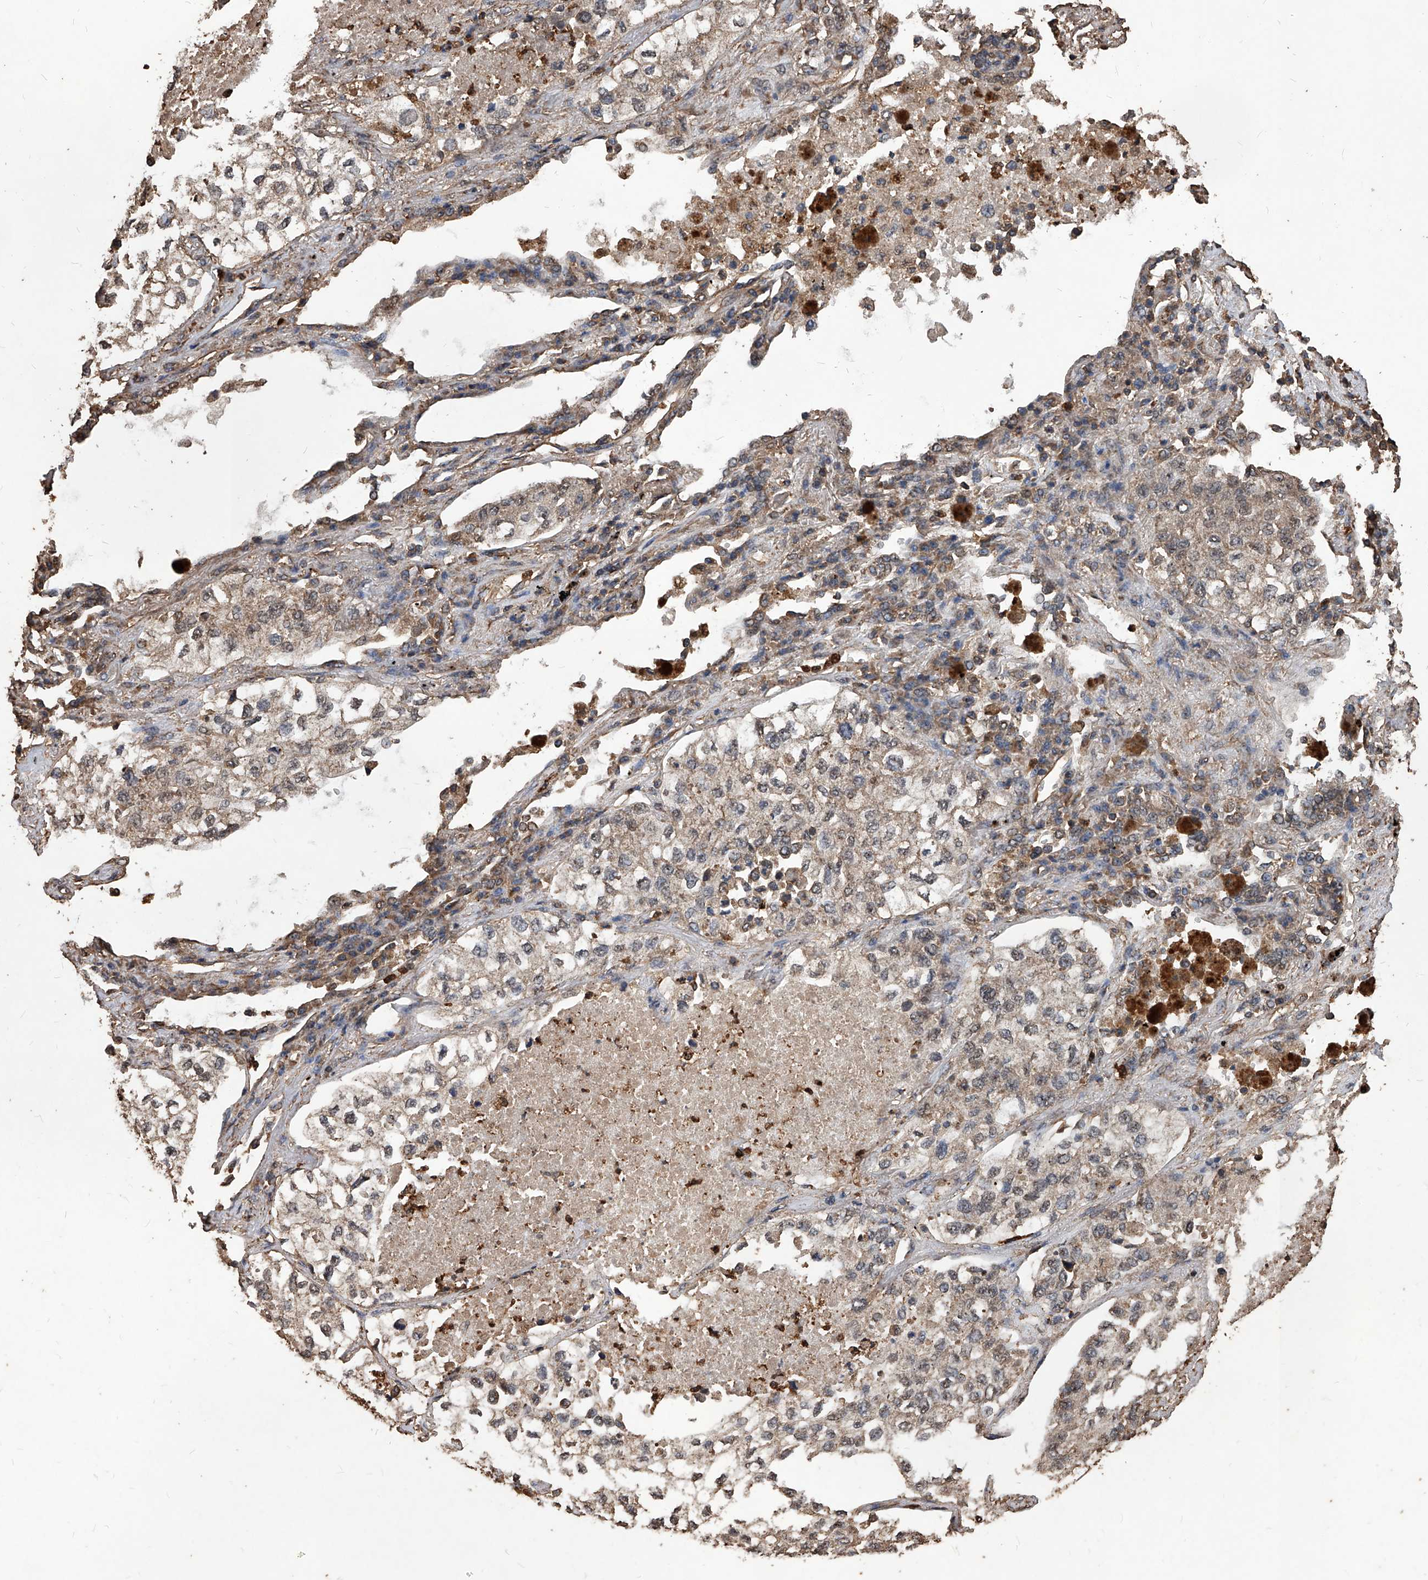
{"staining": {"intensity": "negative", "quantity": "none", "location": "none"}, "tissue": "lung cancer", "cell_type": "Tumor cells", "image_type": "cancer", "snomed": [{"axis": "morphology", "description": "Adenocarcinoma, NOS"}, {"axis": "topography", "description": "Lung"}], "caption": "This histopathology image is of lung cancer stained with immunohistochemistry to label a protein in brown with the nuclei are counter-stained blue. There is no expression in tumor cells. (DAB (3,3'-diaminobenzidine) IHC with hematoxylin counter stain).", "gene": "UCP2", "patient": {"sex": "male", "age": 63}}